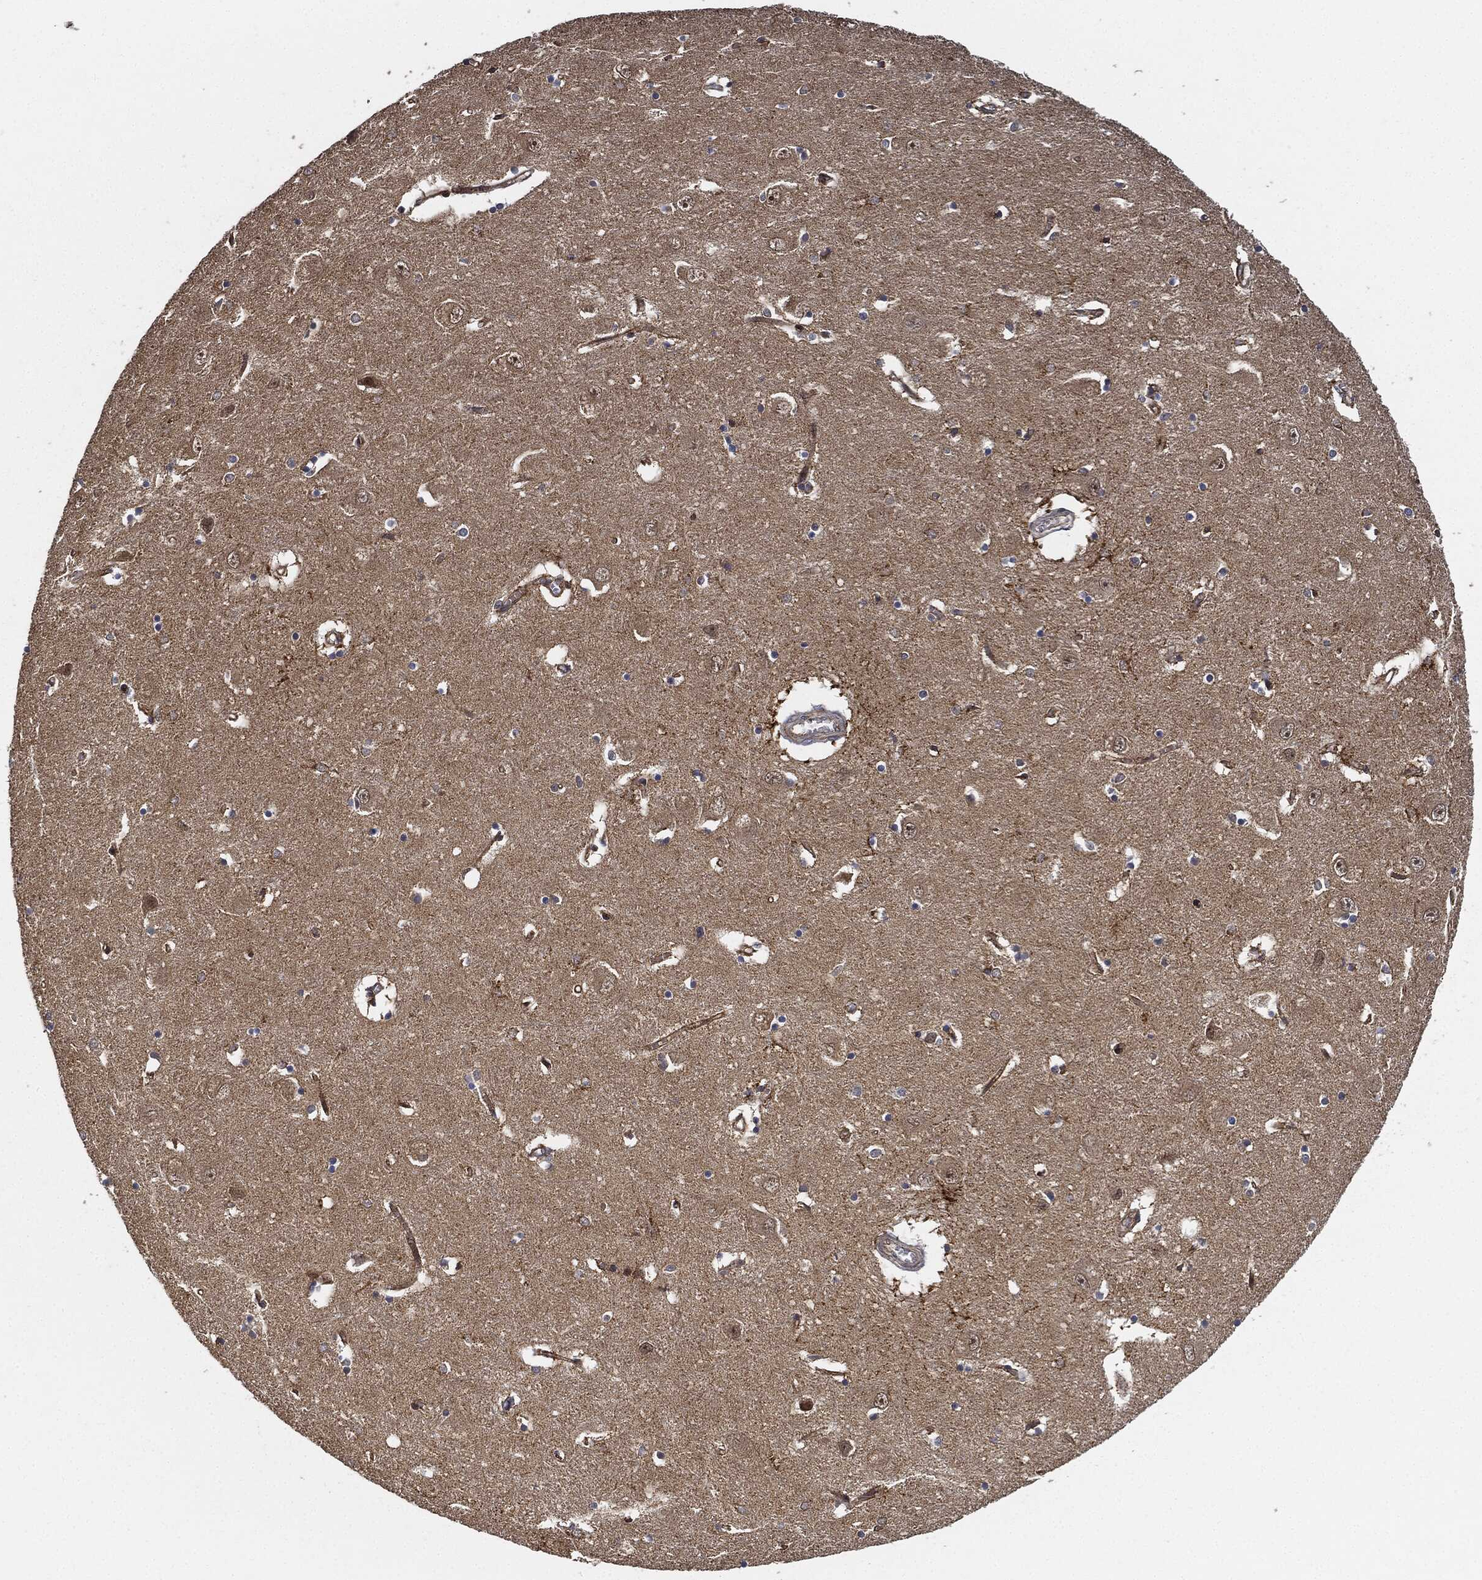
{"staining": {"intensity": "negative", "quantity": "none", "location": "none"}, "tissue": "caudate", "cell_type": "Glial cells", "image_type": "normal", "snomed": [{"axis": "morphology", "description": "Normal tissue, NOS"}, {"axis": "topography", "description": "Lateral ventricle wall"}], "caption": "This is an immunohistochemistry (IHC) histopathology image of benign human caudate. There is no expression in glial cells.", "gene": "MAP3K3", "patient": {"sex": "male", "age": 54}}